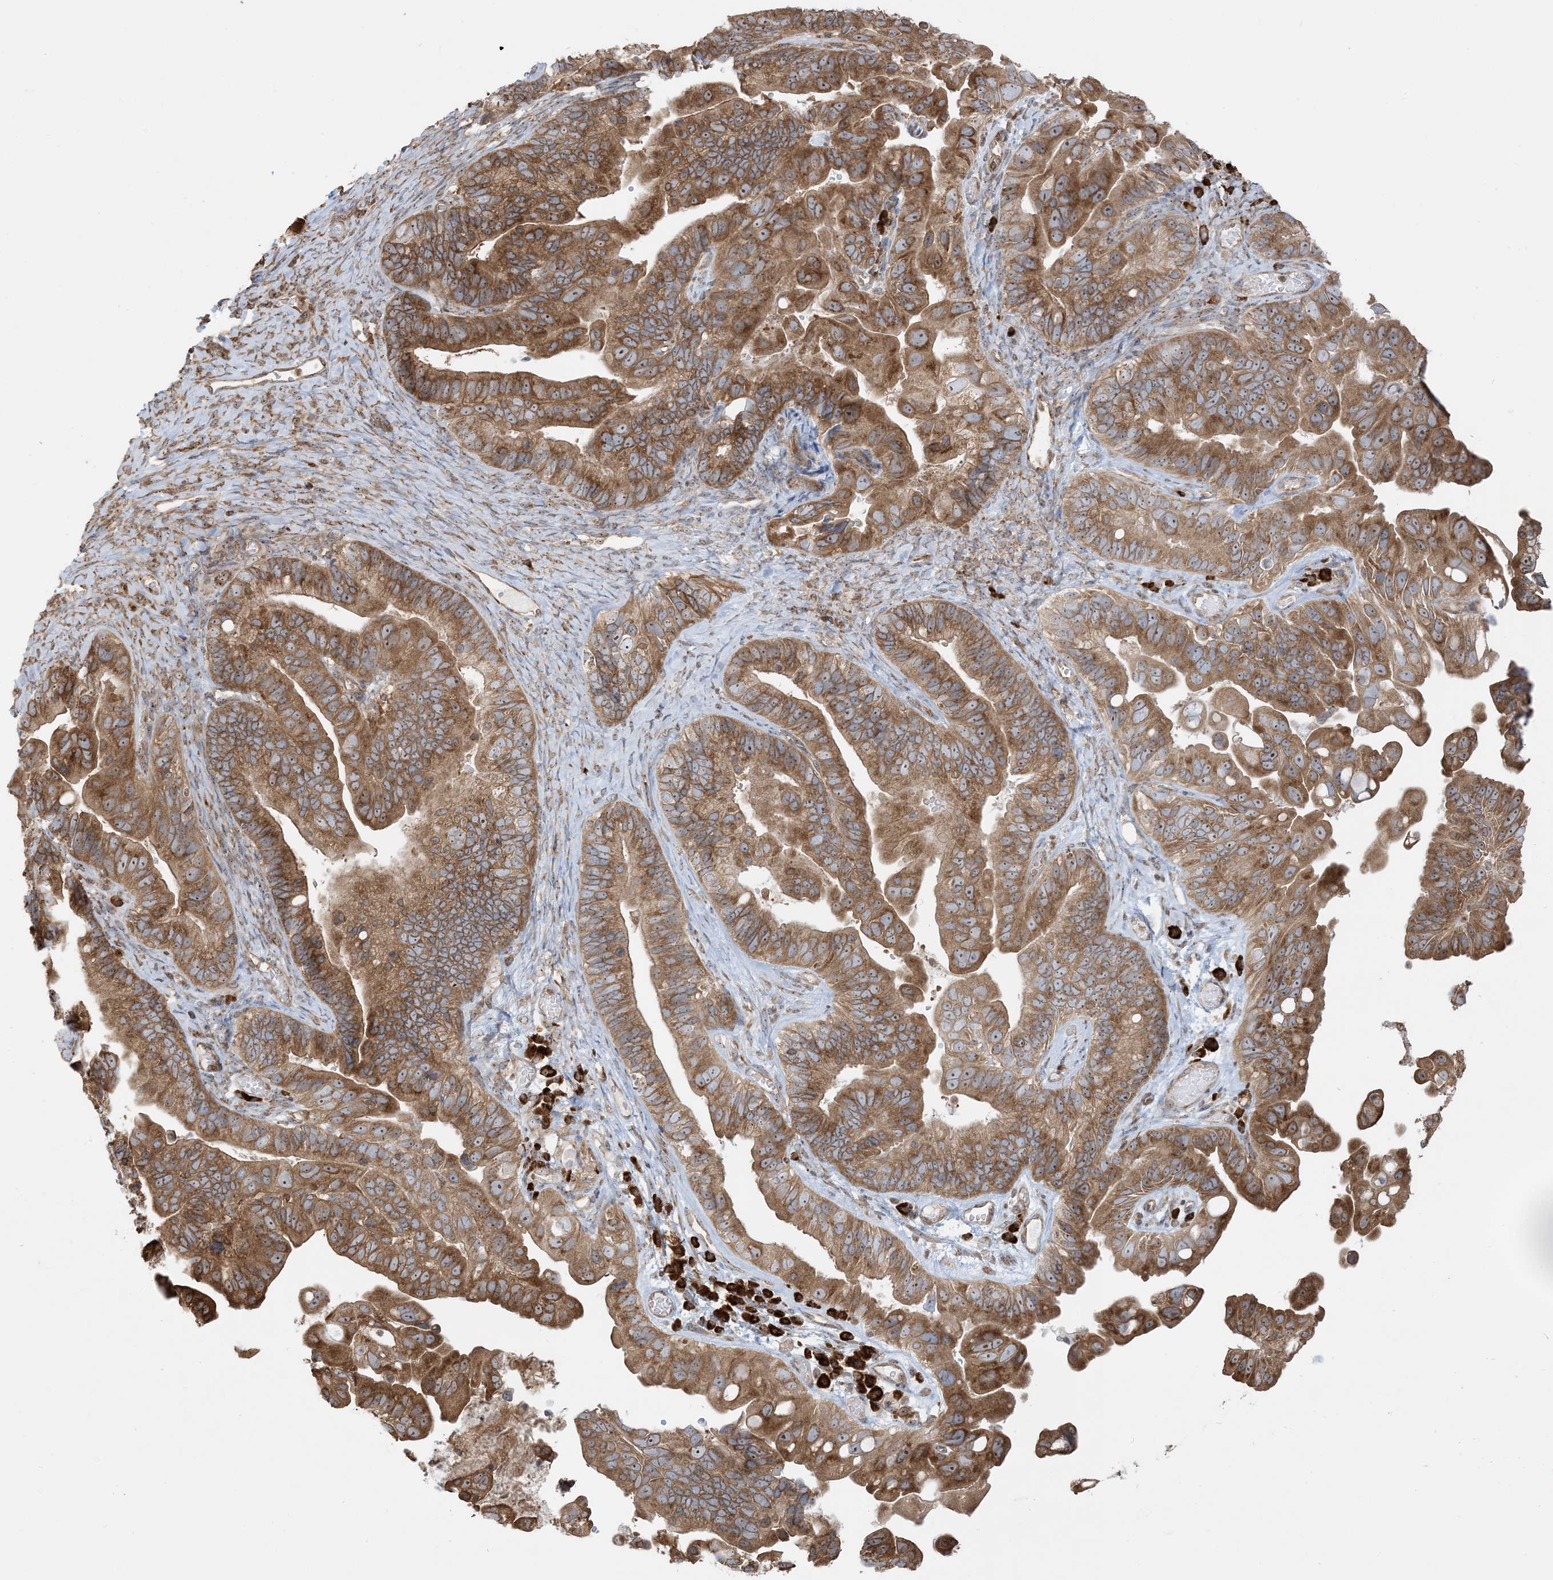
{"staining": {"intensity": "strong", "quantity": ">75%", "location": "cytoplasmic/membranous,nuclear"}, "tissue": "ovarian cancer", "cell_type": "Tumor cells", "image_type": "cancer", "snomed": [{"axis": "morphology", "description": "Cystadenocarcinoma, serous, NOS"}, {"axis": "topography", "description": "Ovary"}], "caption": "Strong cytoplasmic/membranous and nuclear expression for a protein is seen in approximately >75% of tumor cells of ovarian cancer using immunohistochemistry.", "gene": "SRP72", "patient": {"sex": "female", "age": 56}}